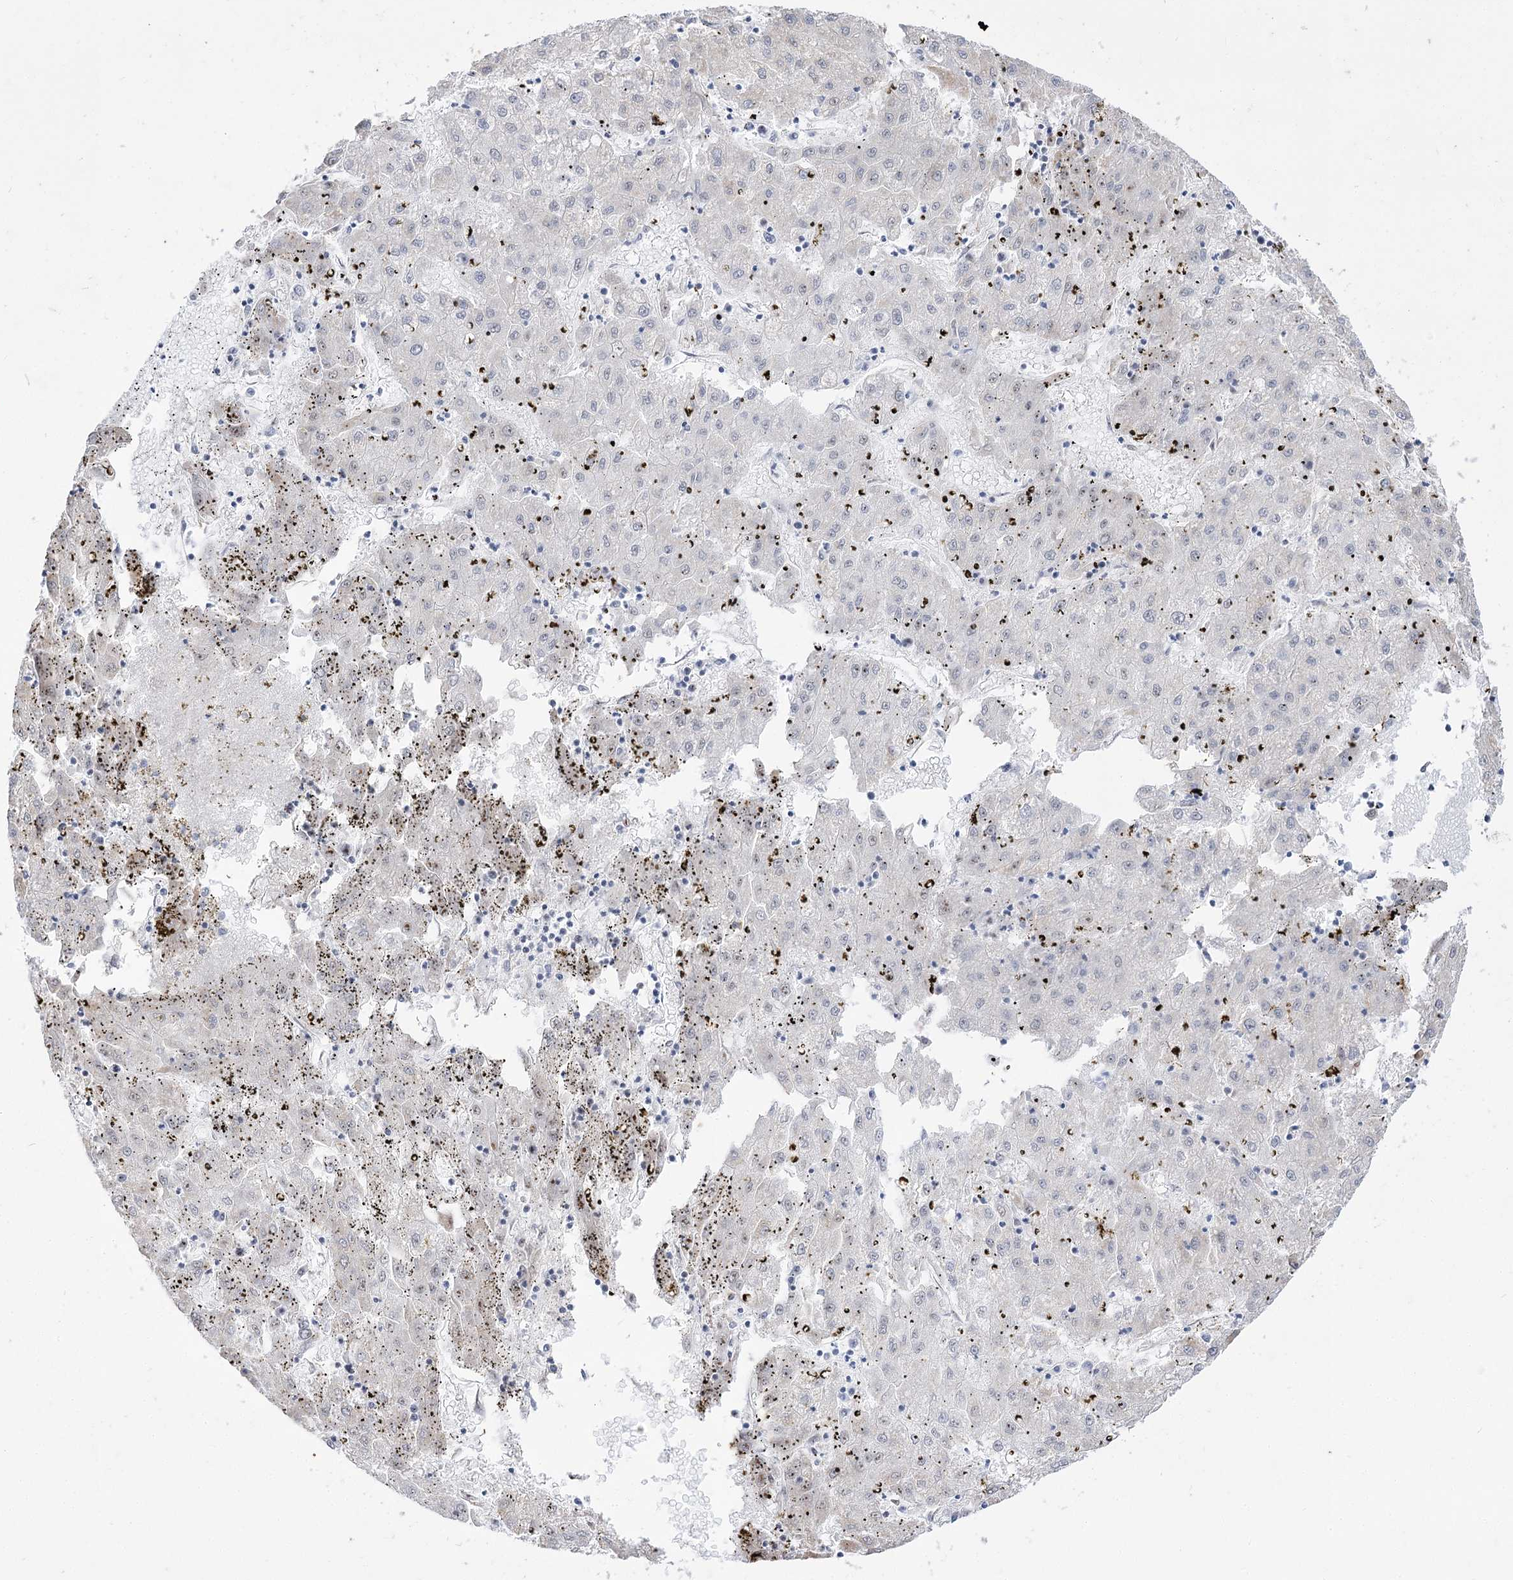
{"staining": {"intensity": "negative", "quantity": "none", "location": "none"}, "tissue": "liver cancer", "cell_type": "Tumor cells", "image_type": "cancer", "snomed": [{"axis": "morphology", "description": "Carcinoma, Hepatocellular, NOS"}, {"axis": "topography", "description": "Liver"}], "caption": "An immunohistochemistry (IHC) histopathology image of liver cancer (hepatocellular carcinoma) is shown. There is no staining in tumor cells of liver cancer (hepatocellular carcinoma). The staining is performed using DAB (3,3'-diaminobenzidine) brown chromogen with nuclei counter-stained in using hematoxylin.", "gene": "DDX50", "patient": {"sex": "male", "age": 72}}